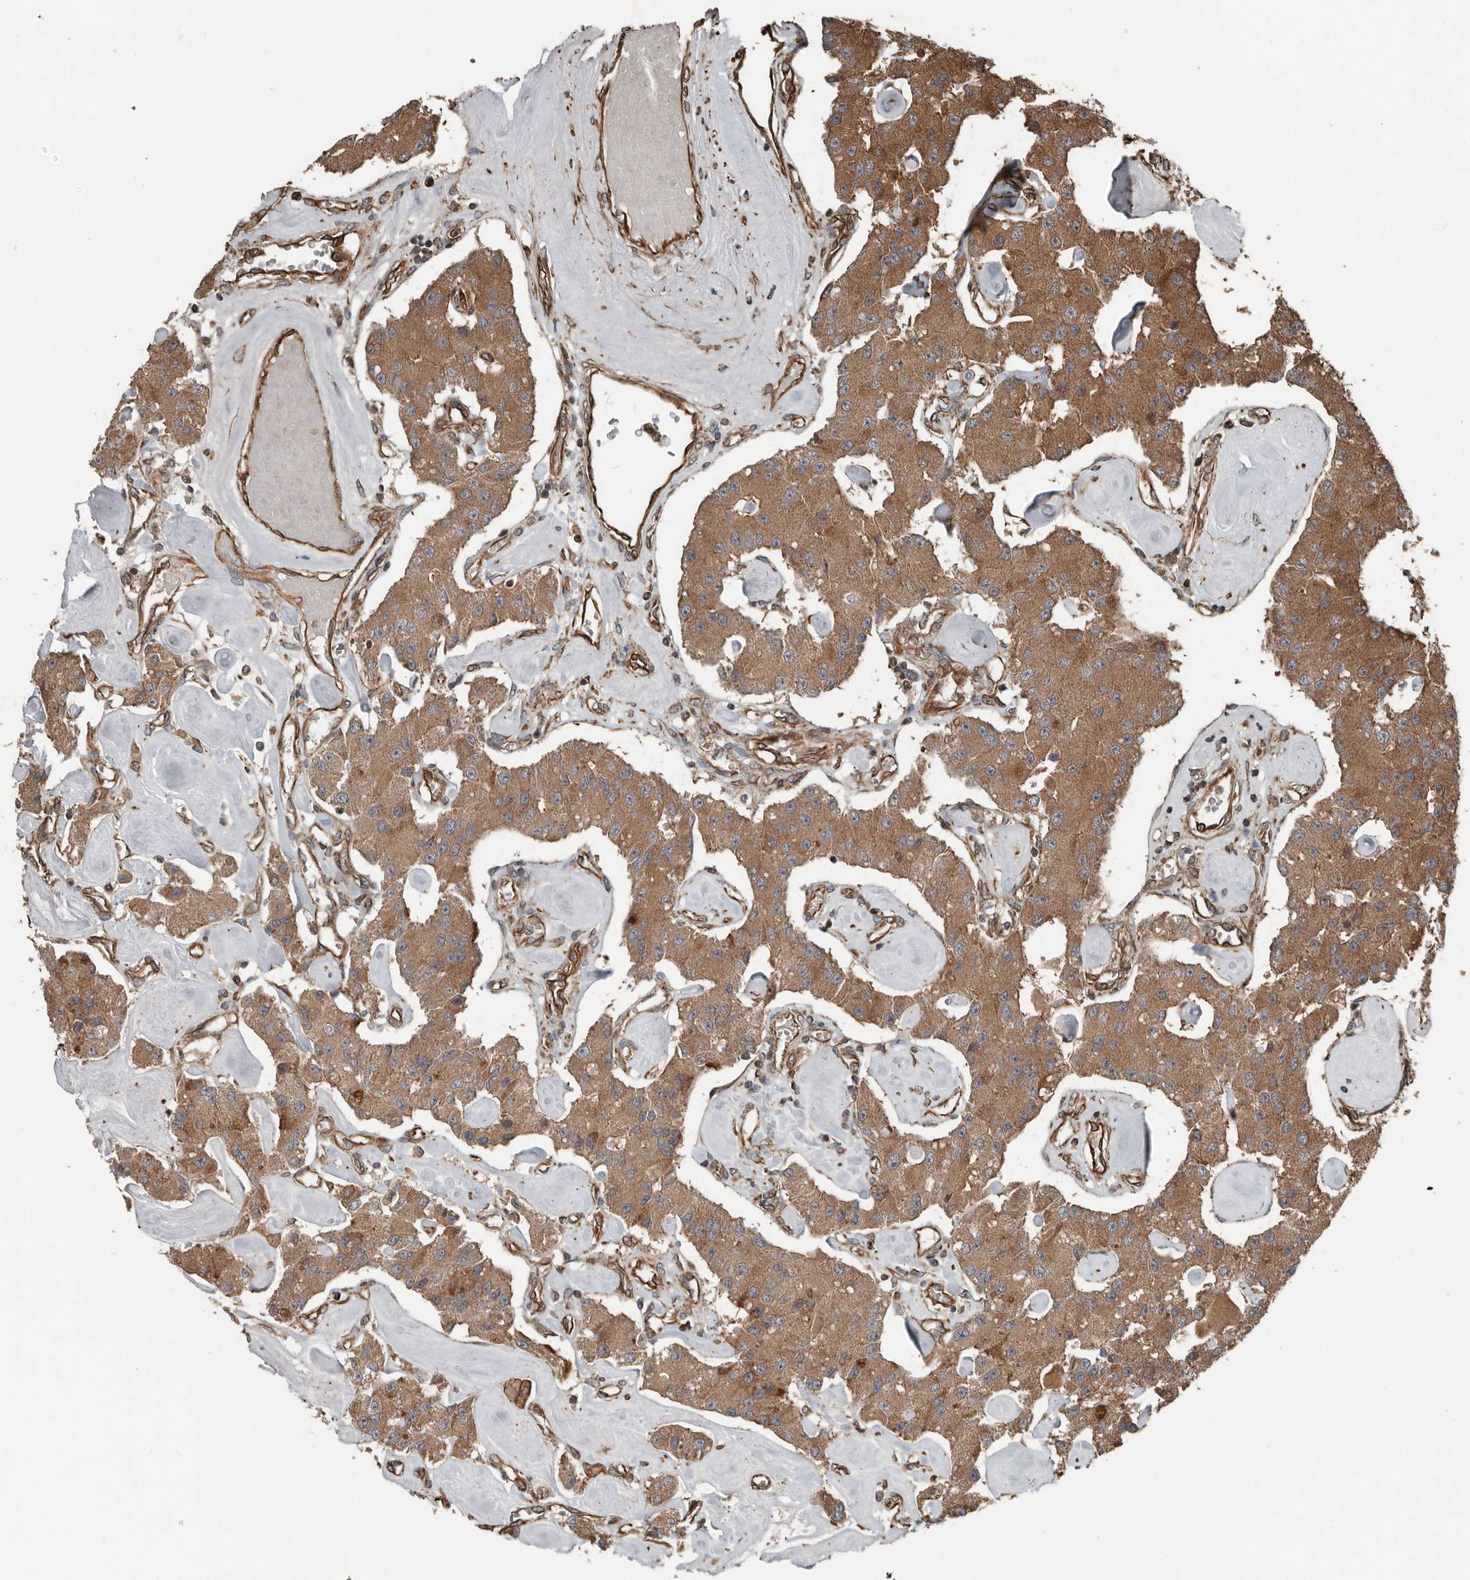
{"staining": {"intensity": "moderate", "quantity": ">75%", "location": "cytoplasmic/membranous"}, "tissue": "carcinoid", "cell_type": "Tumor cells", "image_type": "cancer", "snomed": [{"axis": "morphology", "description": "Carcinoid, malignant, NOS"}, {"axis": "topography", "description": "Pancreas"}], "caption": "Carcinoid (malignant) stained for a protein exhibits moderate cytoplasmic/membranous positivity in tumor cells. The protein is shown in brown color, while the nuclei are stained blue.", "gene": "YOD1", "patient": {"sex": "male", "age": 41}}